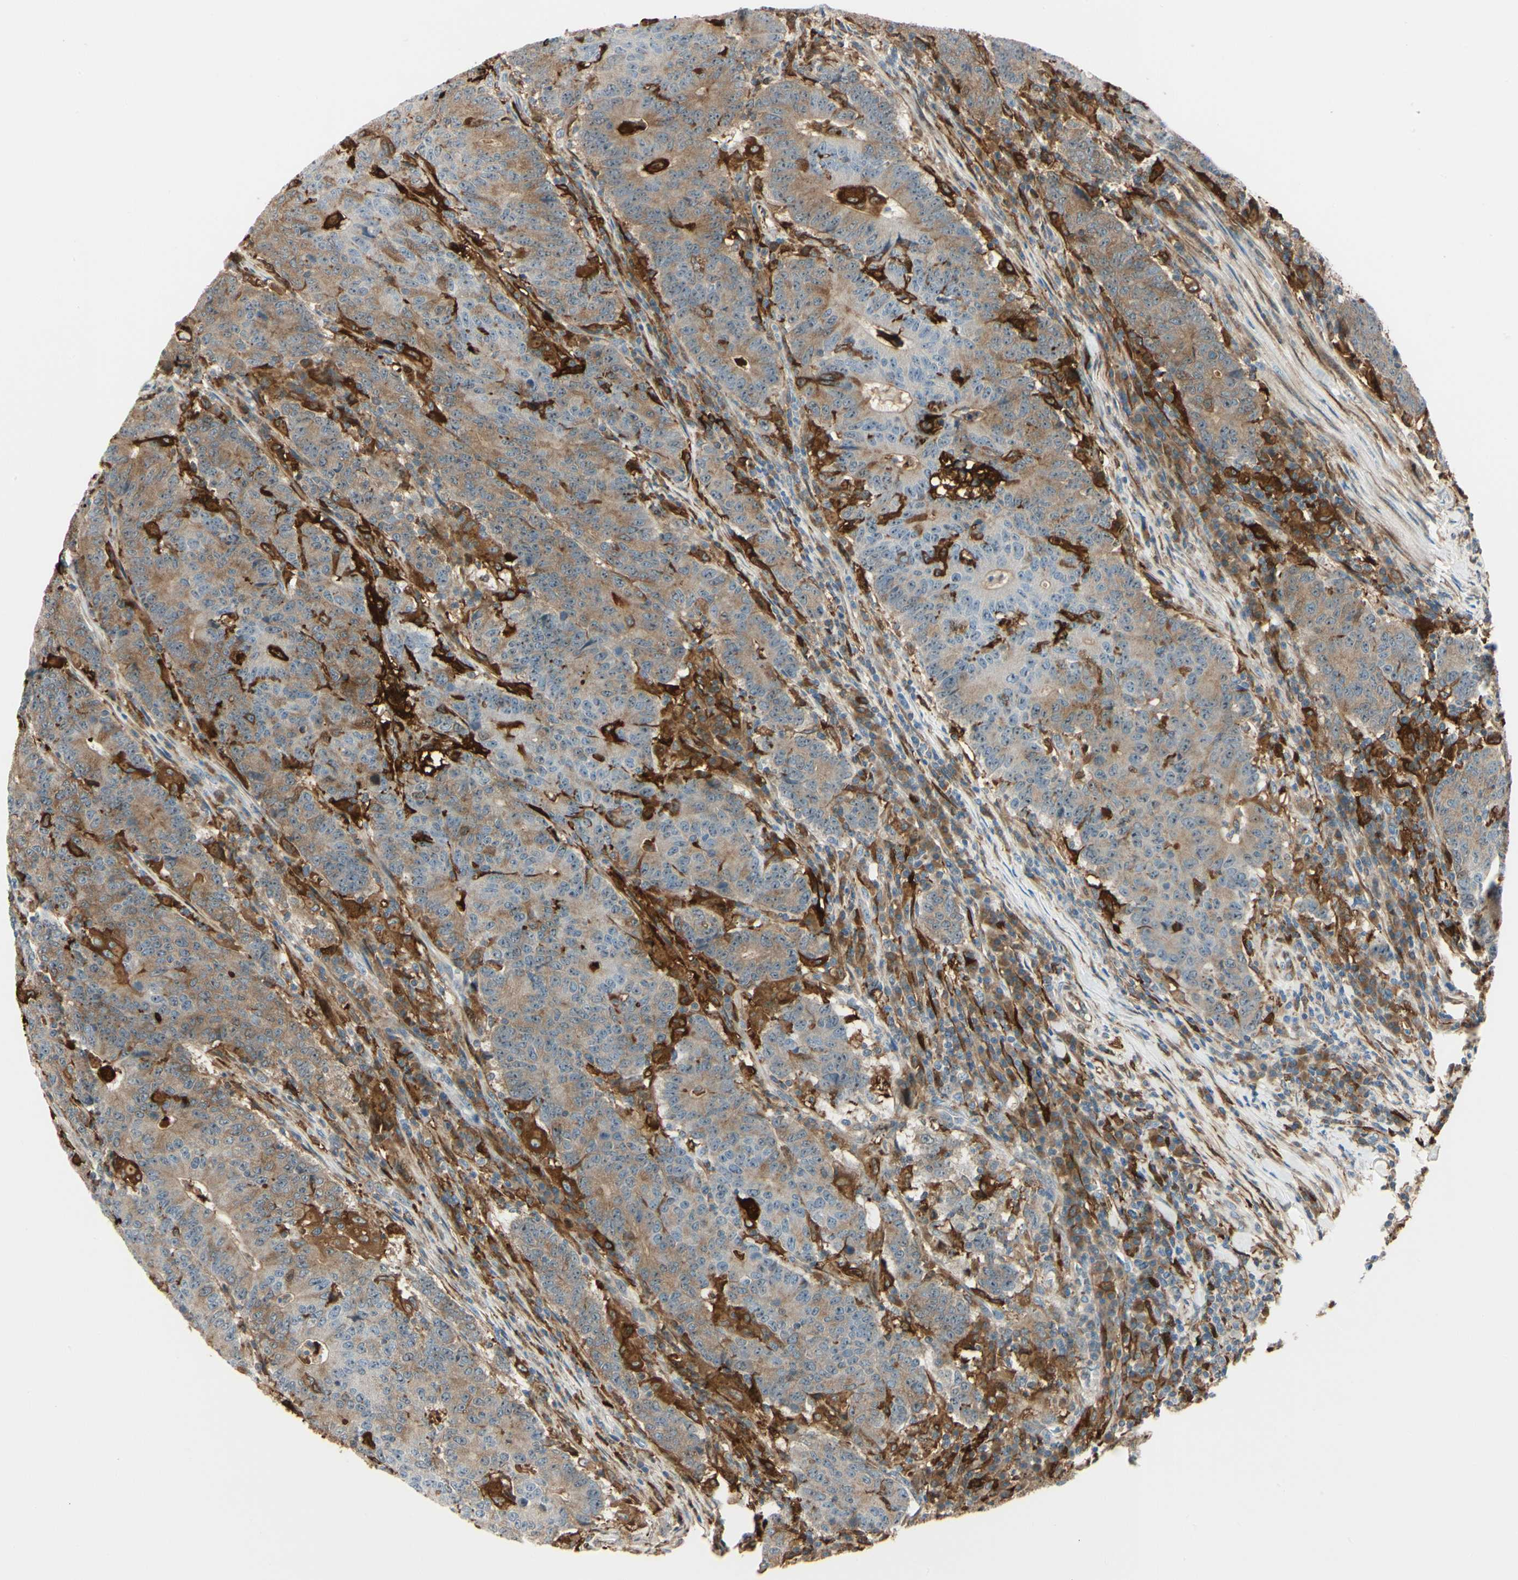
{"staining": {"intensity": "moderate", "quantity": "25%-75%", "location": "cytoplasmic/membranous"}, "tissue": "colorectal cancer", "cell_type": "Tumor cells", "image_type": "cancer", "snomed": [{"axis": "morphology", "description": "Normal tissue, NOS"}, {"axis": "morphology", "description": "Adenocarcinoma, NOS"}, {"axis": "topography", "description": "Colon"}], "caption": "A brown stain highlights moderate cytoplasmic/membranous expression of a protein in human colorectal adenocarcinoma tumor cells.", "gene": "FTH1", "patient": {"sex": "female", "age": 75}}